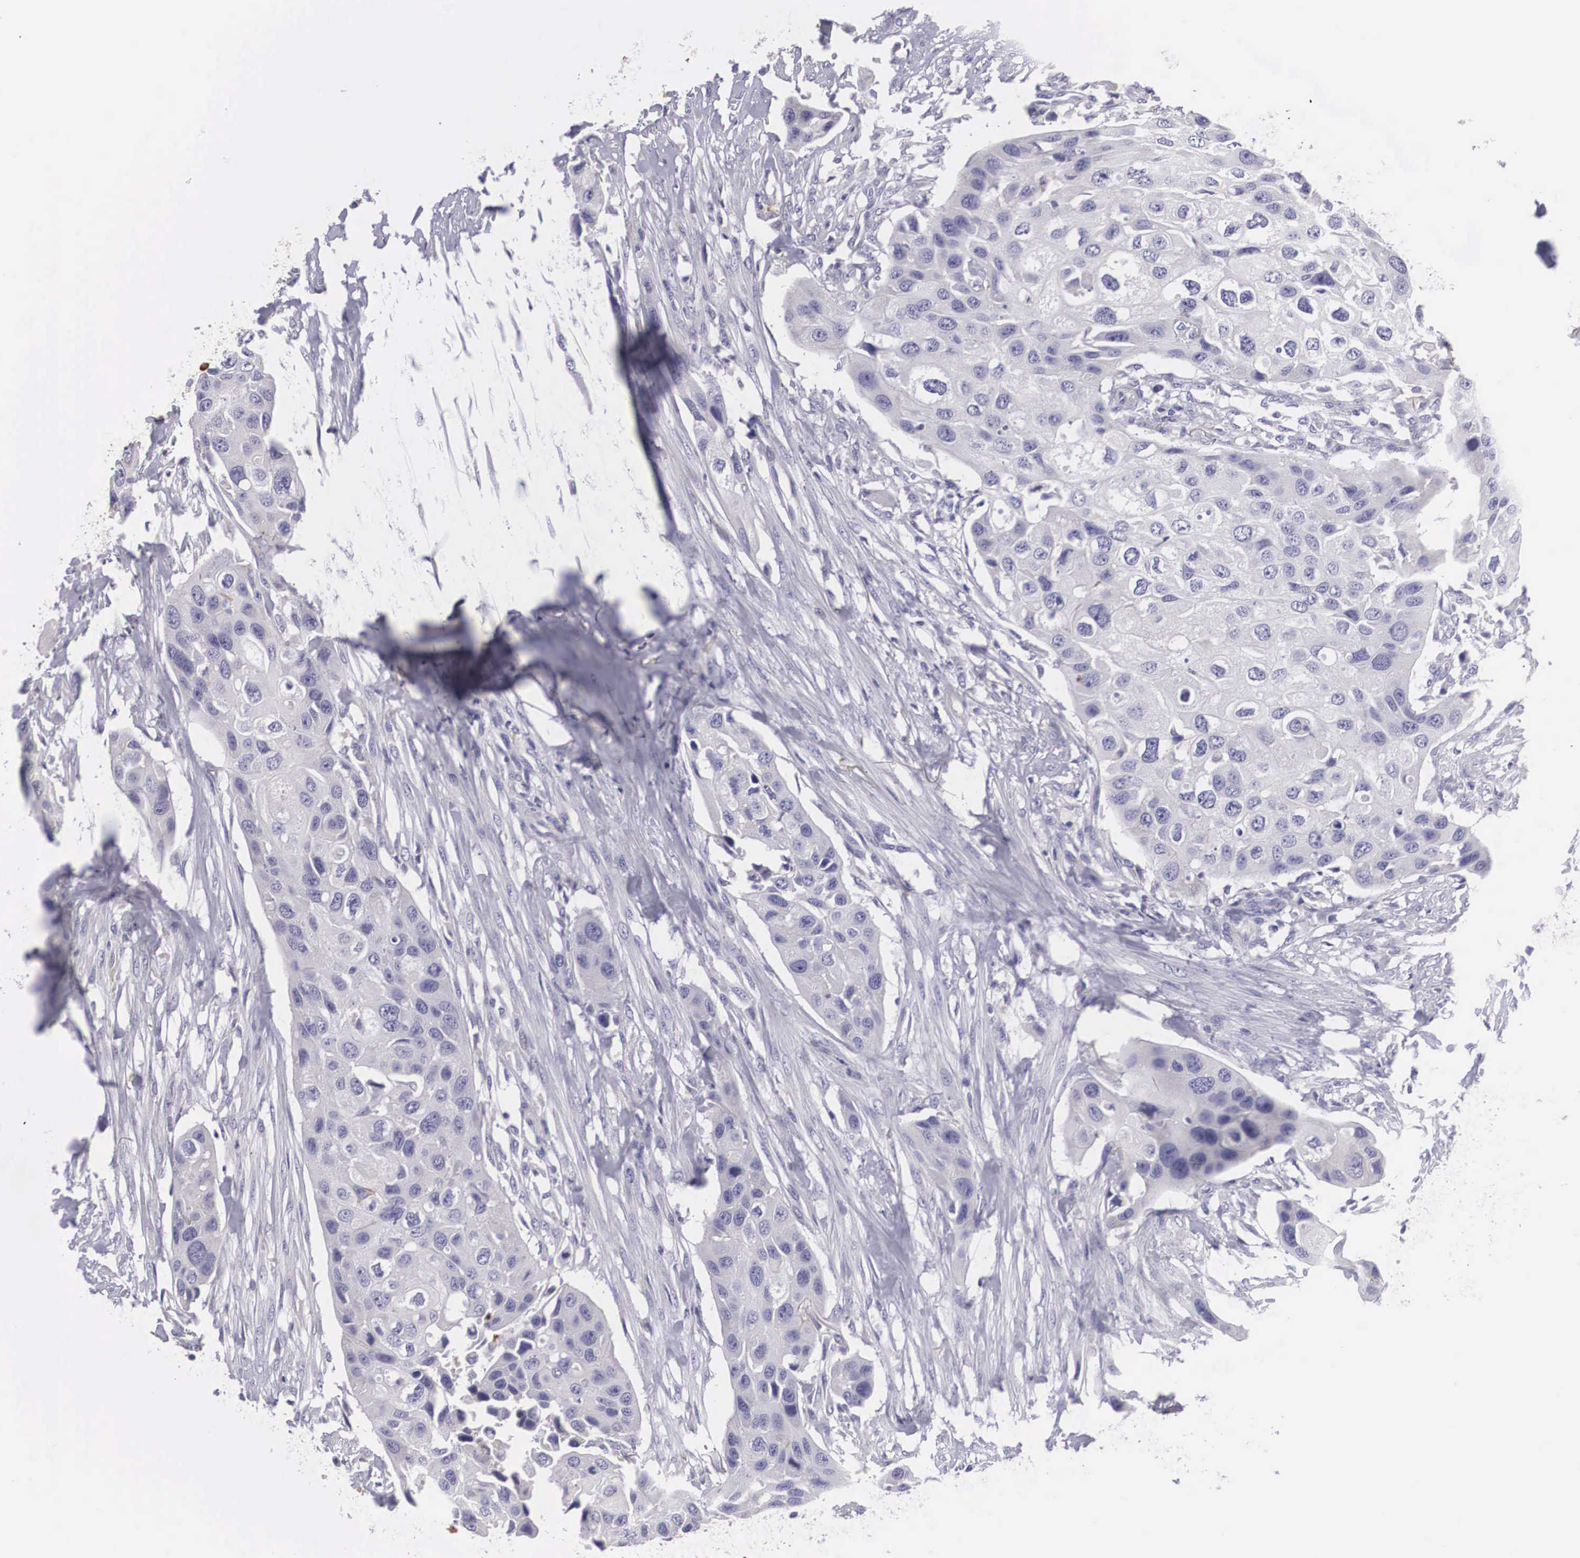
{"staining": {"intensity": "negative", "quantity": "none", "location": "none"}, "tissue": "urothelial cancer", "cell_type": "Tumor cells", "image_type": "cancer", "snomed": [{"axis": "morphology", "description": "Urothelial carcinoma, High grade"}, {"axis": "topography", "description": "Urinary bladder"}], "caption": "Immunohistochemistry (IHC) of human high-grade urothelial carcinoma demonstrates no staining in tumor cells.", "gene": "CLU", "patient": {"sex": "male", "age": 55}}